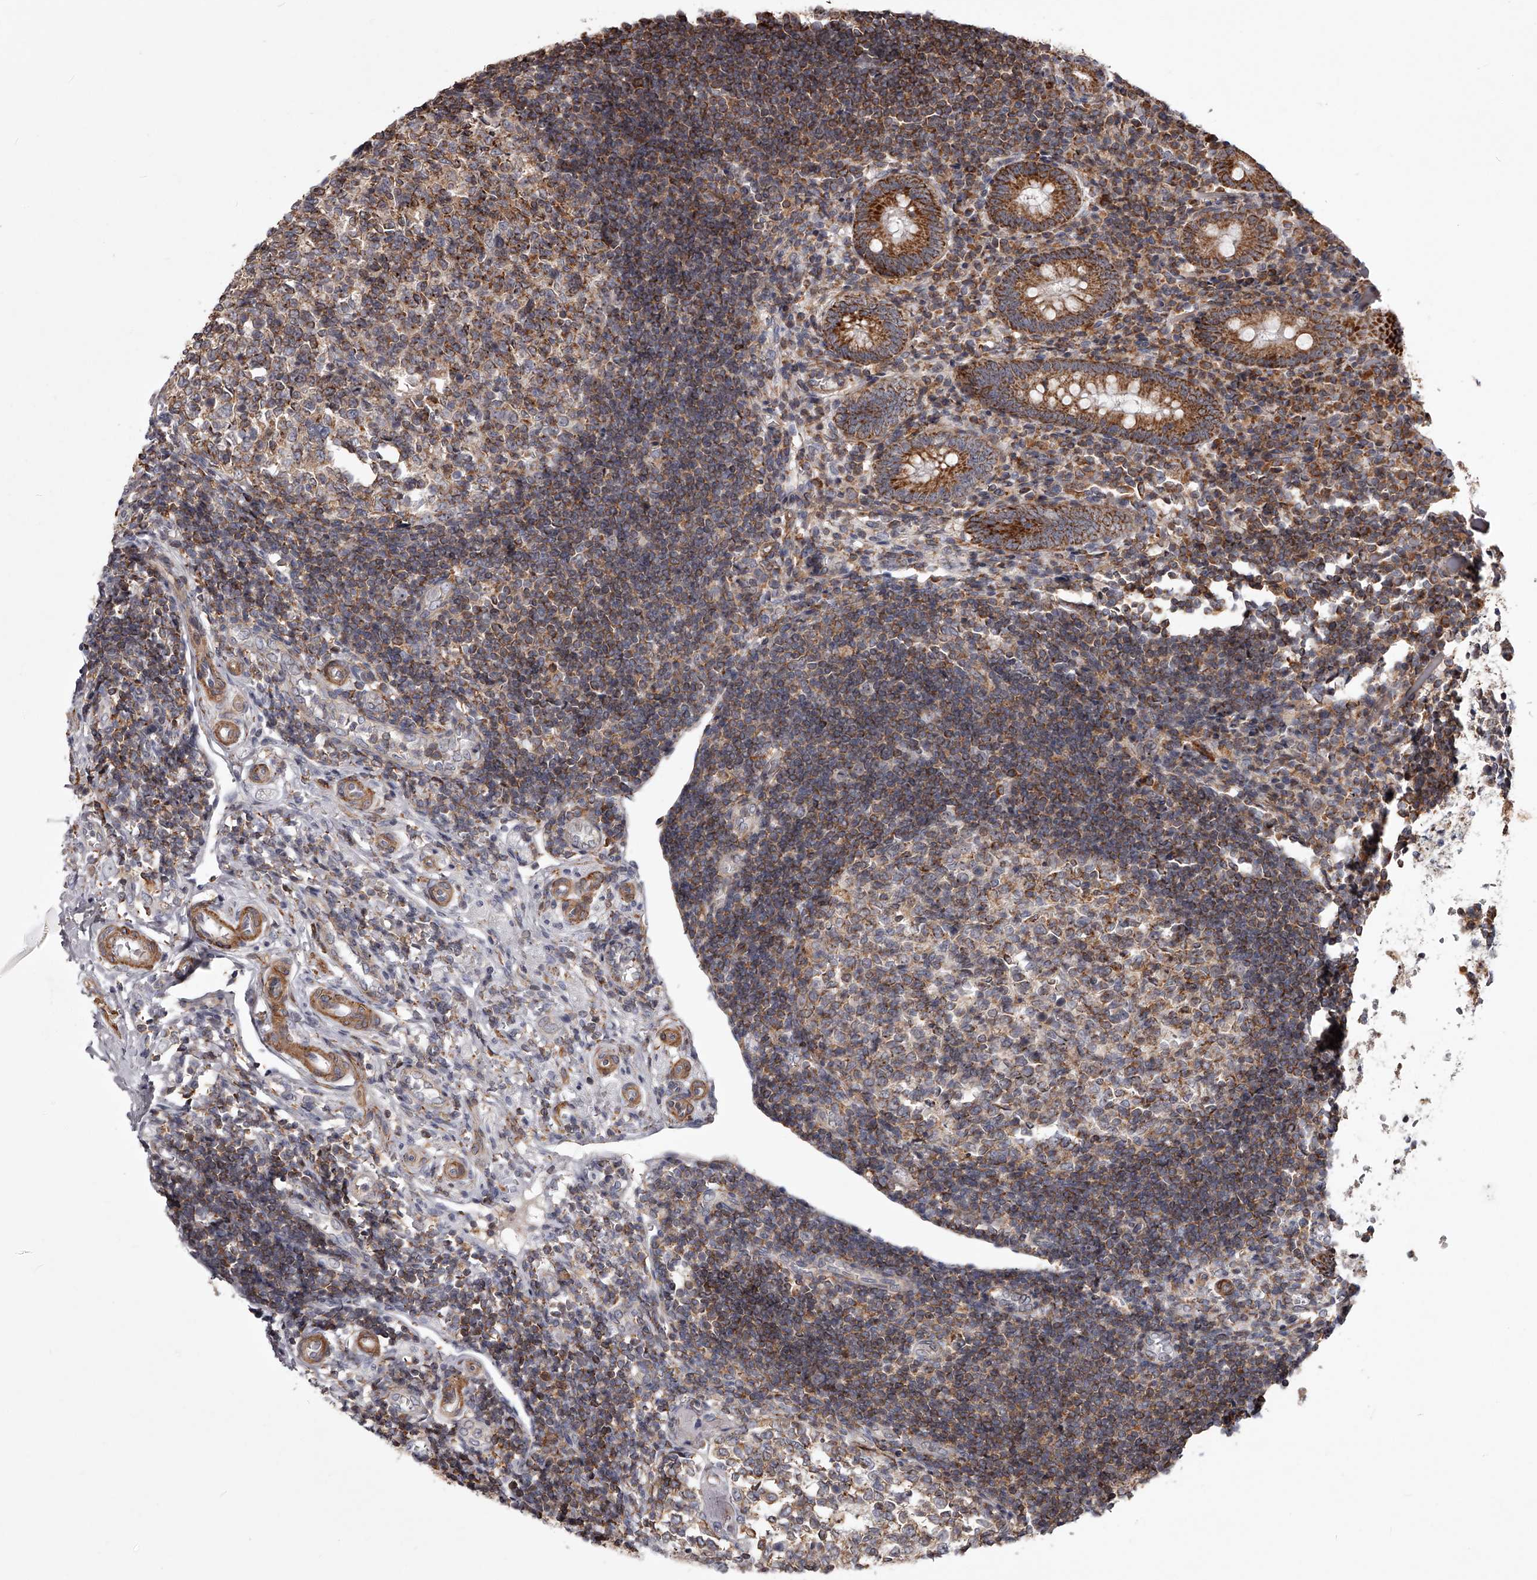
{"staining": {"intensity": "strong", "quantity": ">75%", "location": "cytoplasmic/membranous"}, "tissue": "appendix", "cell_type": "Glandular cells", "image_type": "normal", "snomed": [{"axis": "morphology", "description": "Normal tissue, NOS"}, {"axis": "topography", "description": "Appendix"}], "caption": "Immunohistochemistry (IHC) image of normal appendix: human appendix stained using immunohistochemistry displays high levels of strong protein expression localized specifically in the cytoplasmic/membranous of glandular cells, appearing as a cytoplasmic/membranous brown color.", "gene": "RRP36", "patient": {"sex": "female", "age": 17}}